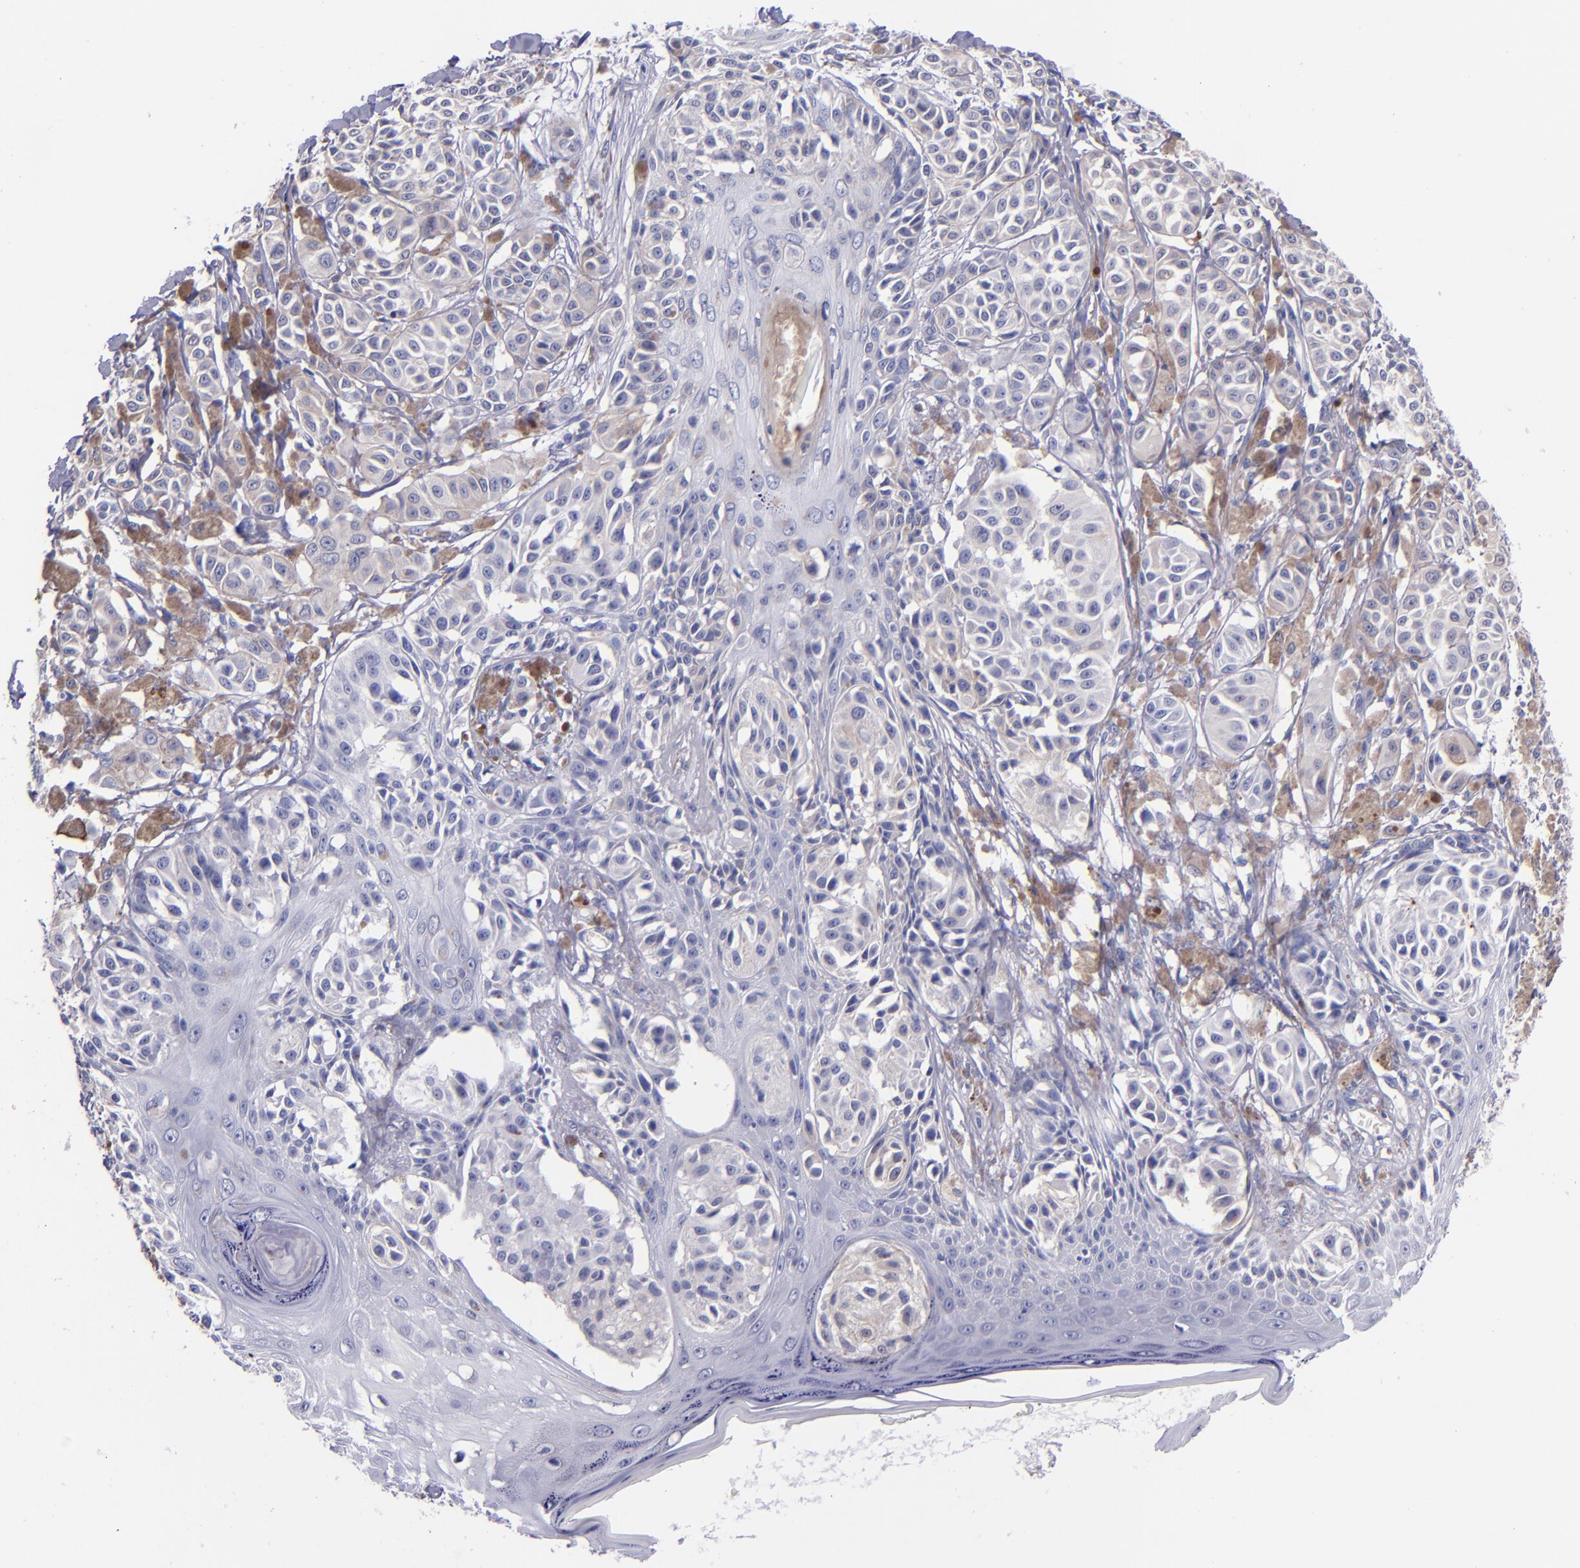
{"staining": {"intensity": "negative", "quantity": "none", "location": "none"}, "tissue": "melanoma", "cell_type": "Tumor cells", "image_type": "cancer", "snomed": [{"axis": "morphology", "description": "Malignant melanoma, NOS"}, {"axis": "topography", "description": "Skin"}], "caption": "This is an immunohistochemistry (IHC) image of human malignant melanoma. There is no staining in tumor cells.", "gene": "SV2A", "patient": {"sex": "male", "age": 76}}